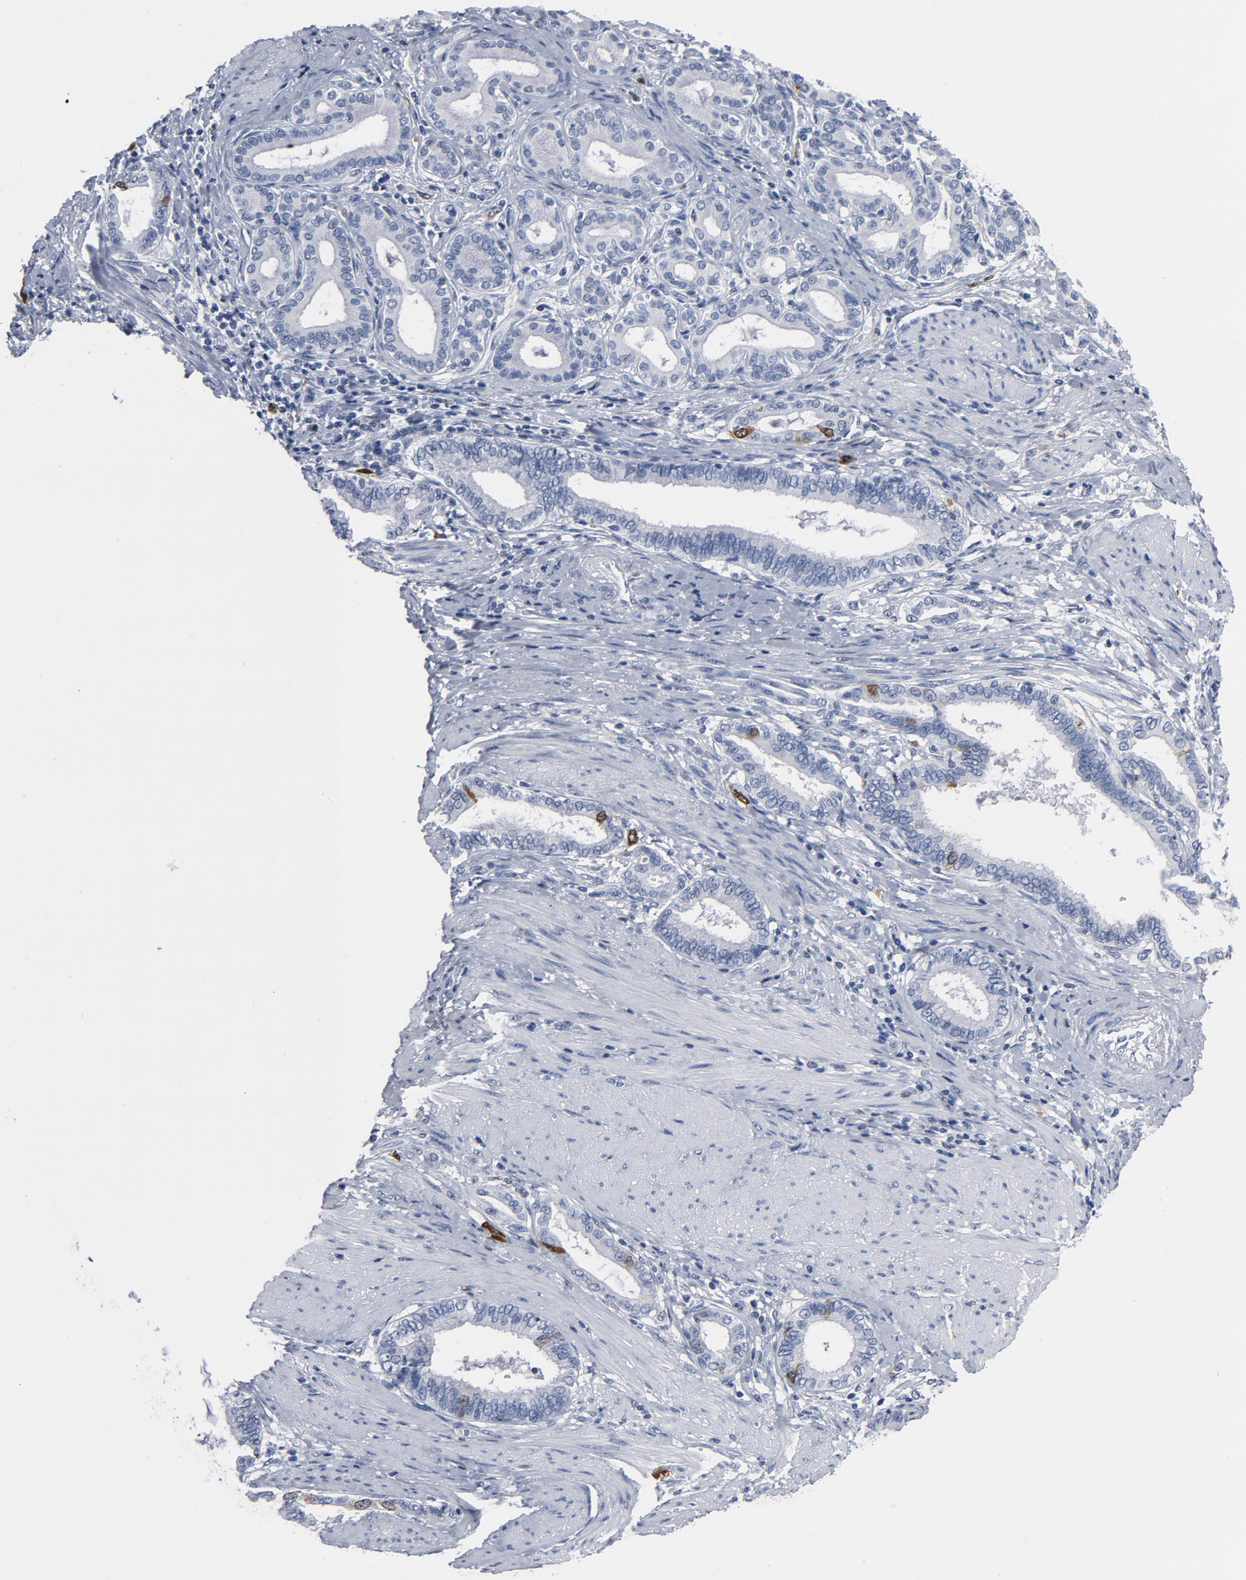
{"staining": {"intensity": "moderate", "quantity": "<25%", "location": "nuclear"}, "tissue": "pancreatic cancer", "cell_type": "Tumor cells", "image_type": "cancer", "snomed": [{"axis": "morphology", "description": "Adenocarcinoma, NOS"}, {"axis": "topography", "description": "Pancreas"}], "caption": "Protein expression analysis of adenocarcinoma (pancreatic) reveals moderate nuclear staining in about <25% of tumor cells.", "gene": "CDC20", "patient": {"sex": "female", "age": 64}}